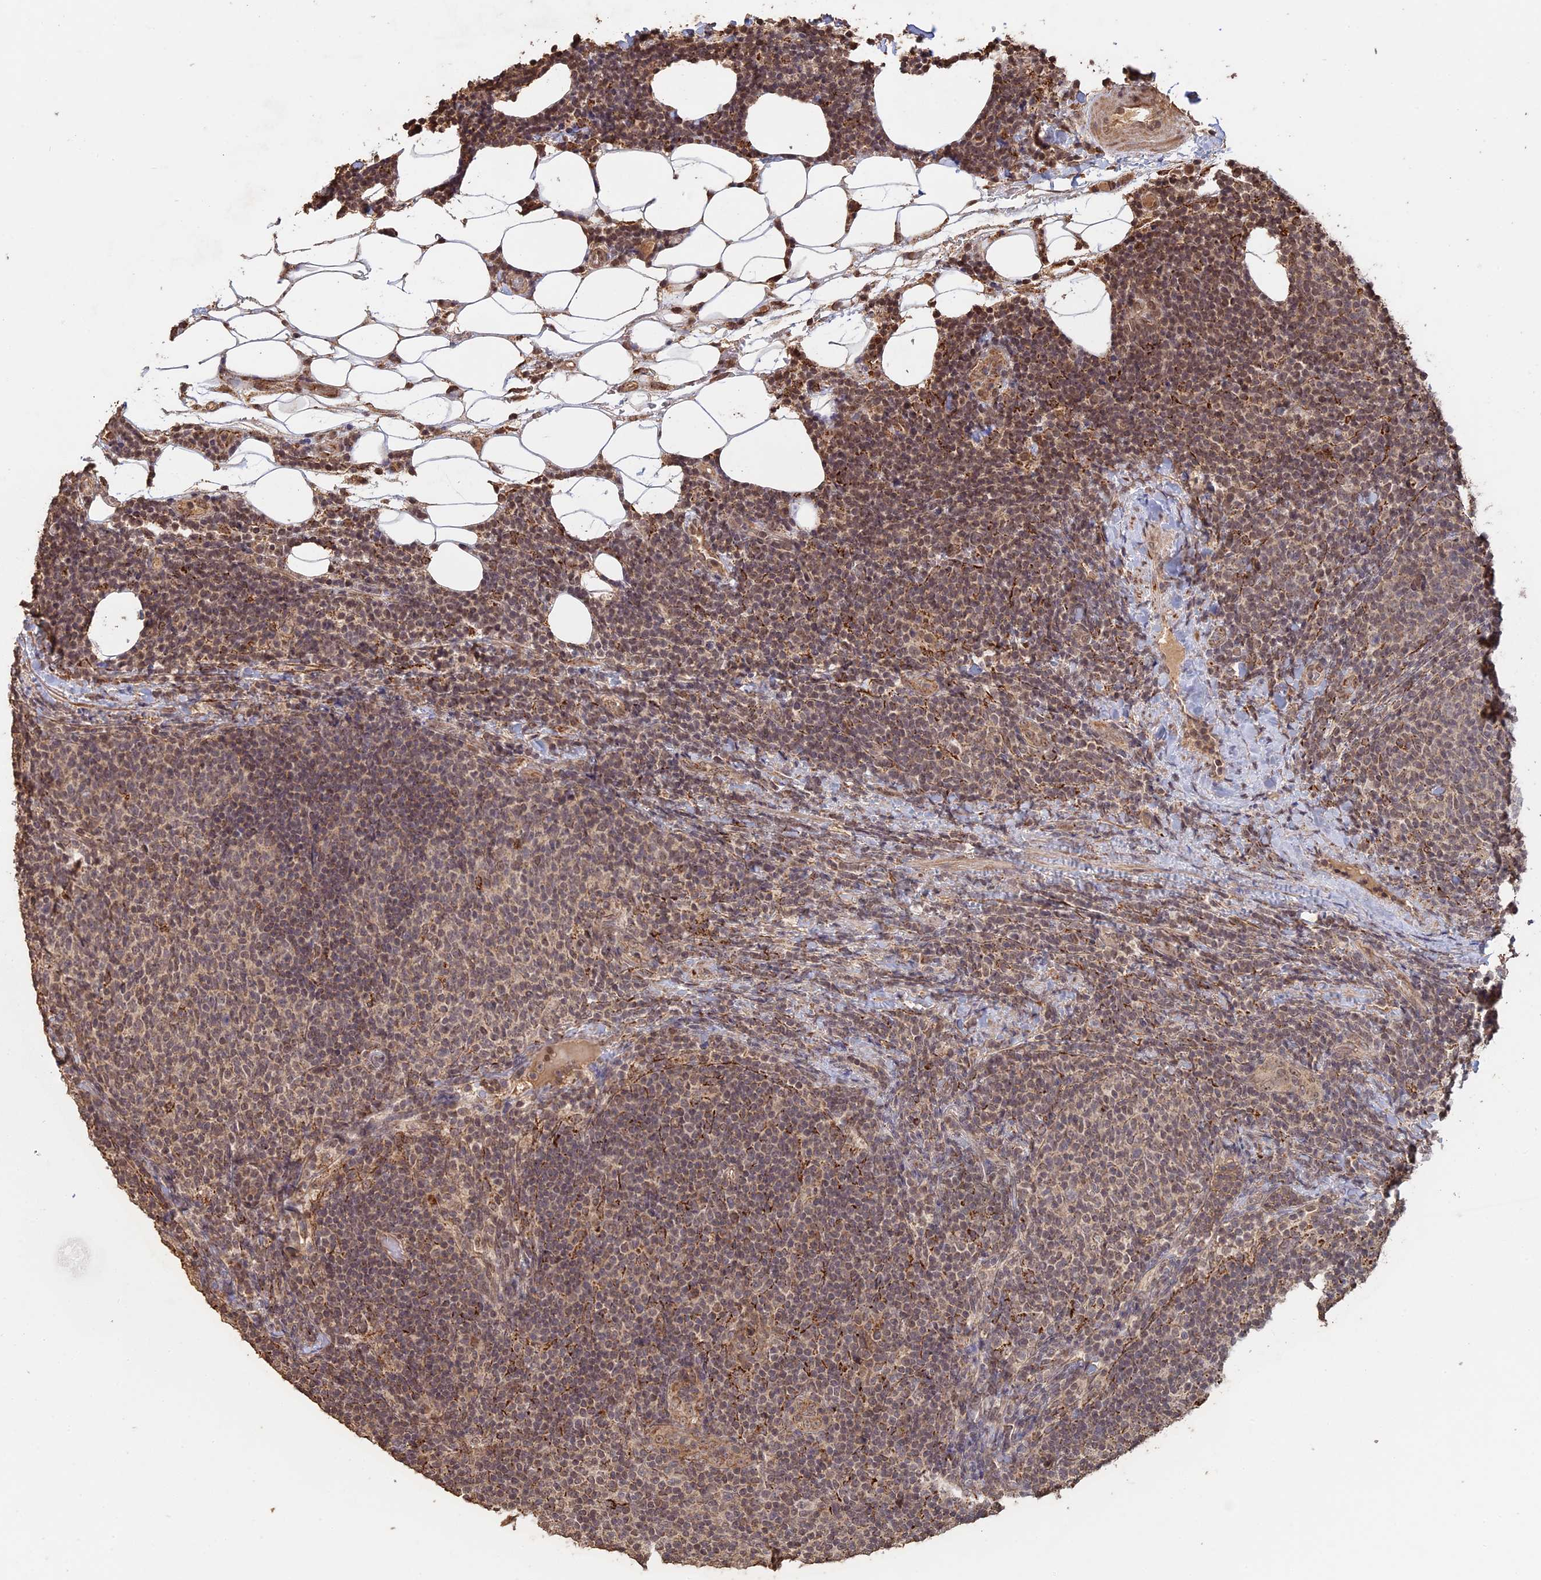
{"staining": {"intensity": "weak", "quantity": "25%-75%", "location": "nuclear"}, "tissue": "lymphoma", "cell_type": "Tumor cells", "image_type": "cancer", "snomed": [{"axis": "morphology", "description": "Malignant lymphoma, non-Hodgkin's type, Low grade"}, {"axis": "topography", "description": "Lymph node"}], "caption": "This is an image of IHC staining of low-grade malignant lymphoma, non-Hodgkin's type, which shows weak expression in the nuclear of tumor cells.", "gene": "FAM210B", "patient": {"sex": "male", "age": 66}}